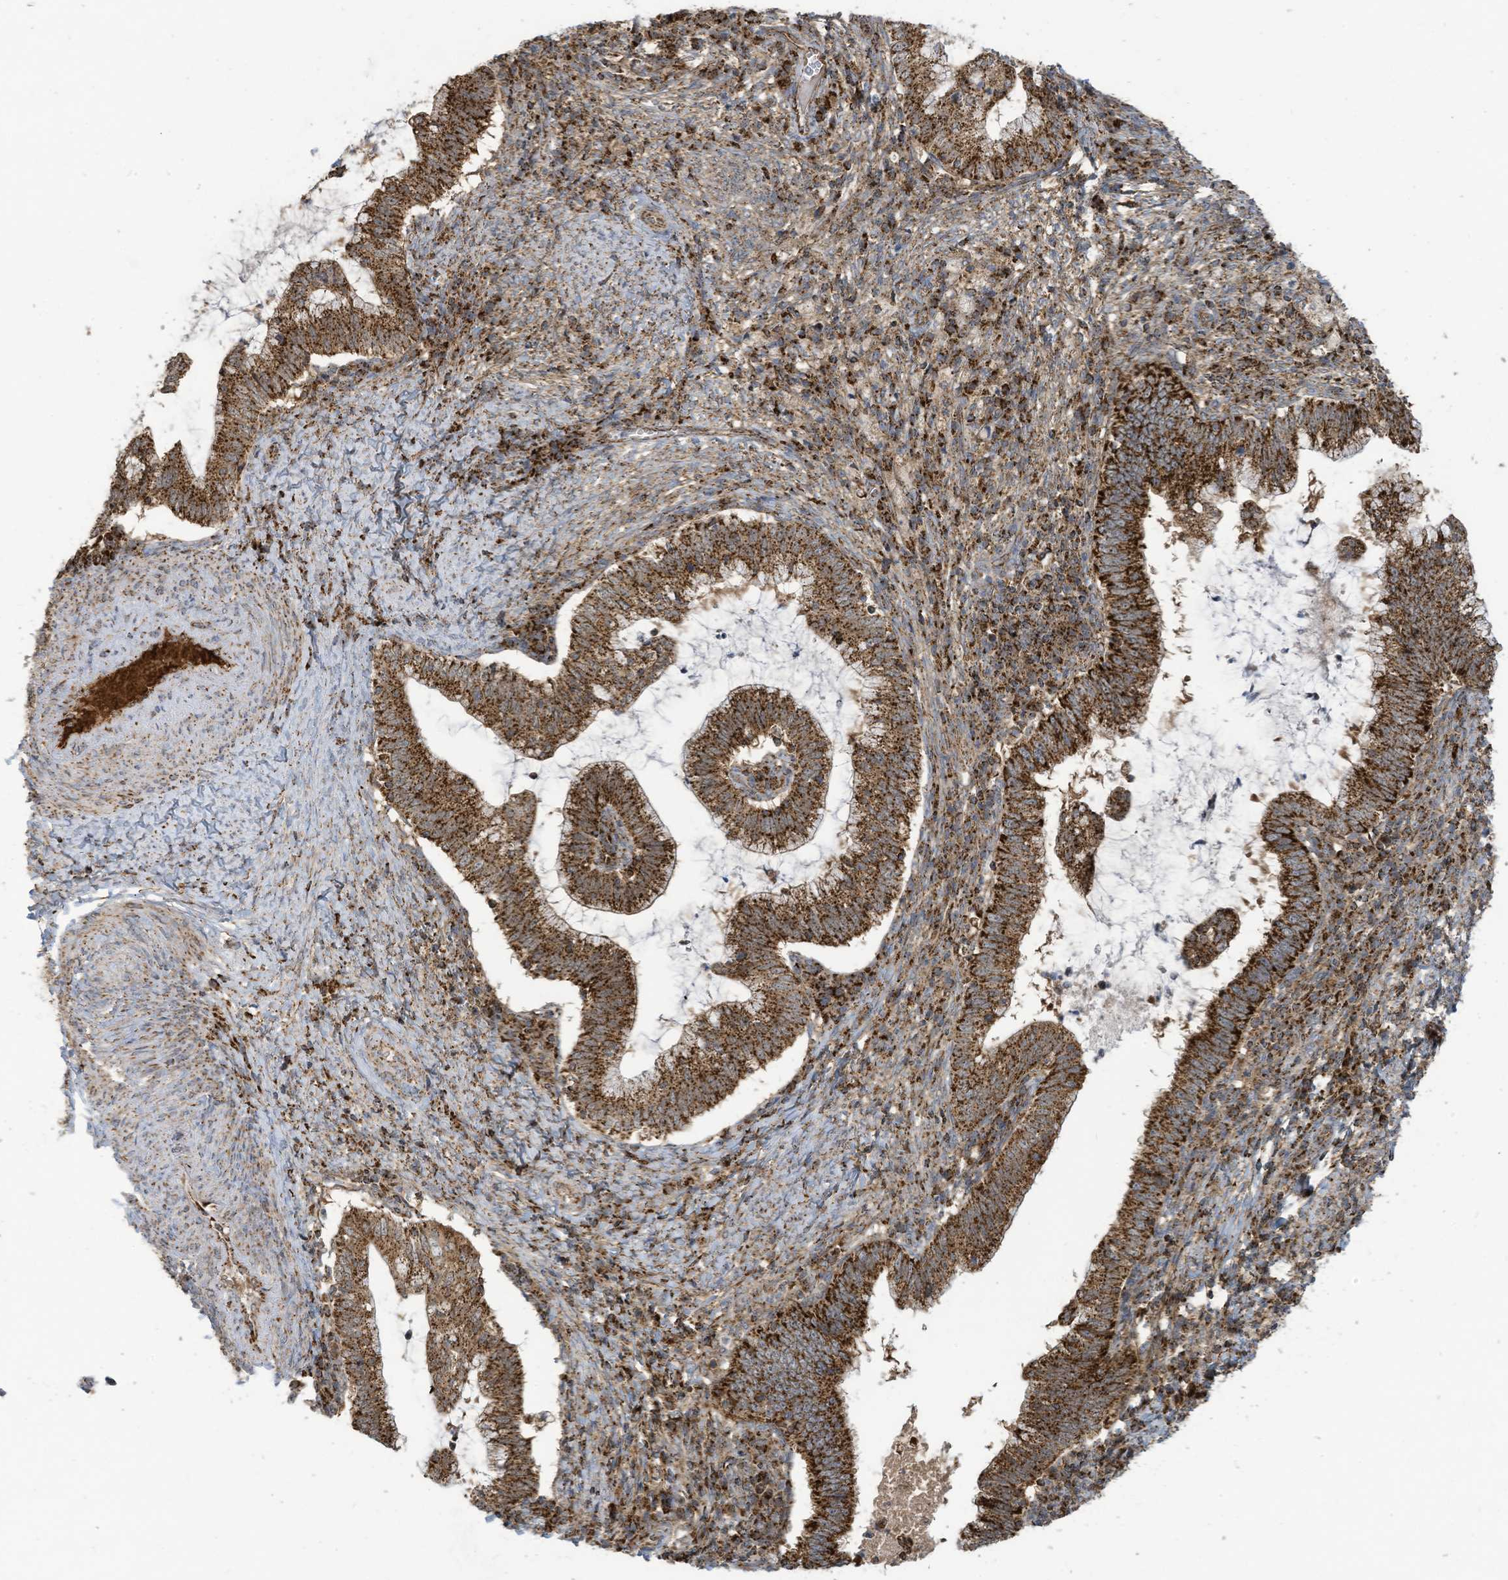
{"staining": {"intensity": "strong", "quantity": ">75%", "location": "cytoplasmic/membranous"}, "tissue": "cervical cancer", "cell_type": "Tumor cells", "image_type": "cancer", "snomed": [{"axis": "morphology", "description": "Adenocarcinoma, NOS"}, {"axis": "topography", "description": "Cervix"}], "caption": "High-magnification brightfield microscopy of cervical cancer (adenocarcinoma) stained with DAB (3,3'-diaminobenzidine) (brown) and counterstained with hematoxylin (blue). tumor cells exhibit strong cytoplasmic/membranous staining is appreciated in approximately>75% of cells.", "gene": "COX10", "patient": {"sex": "female", "age": 36}}